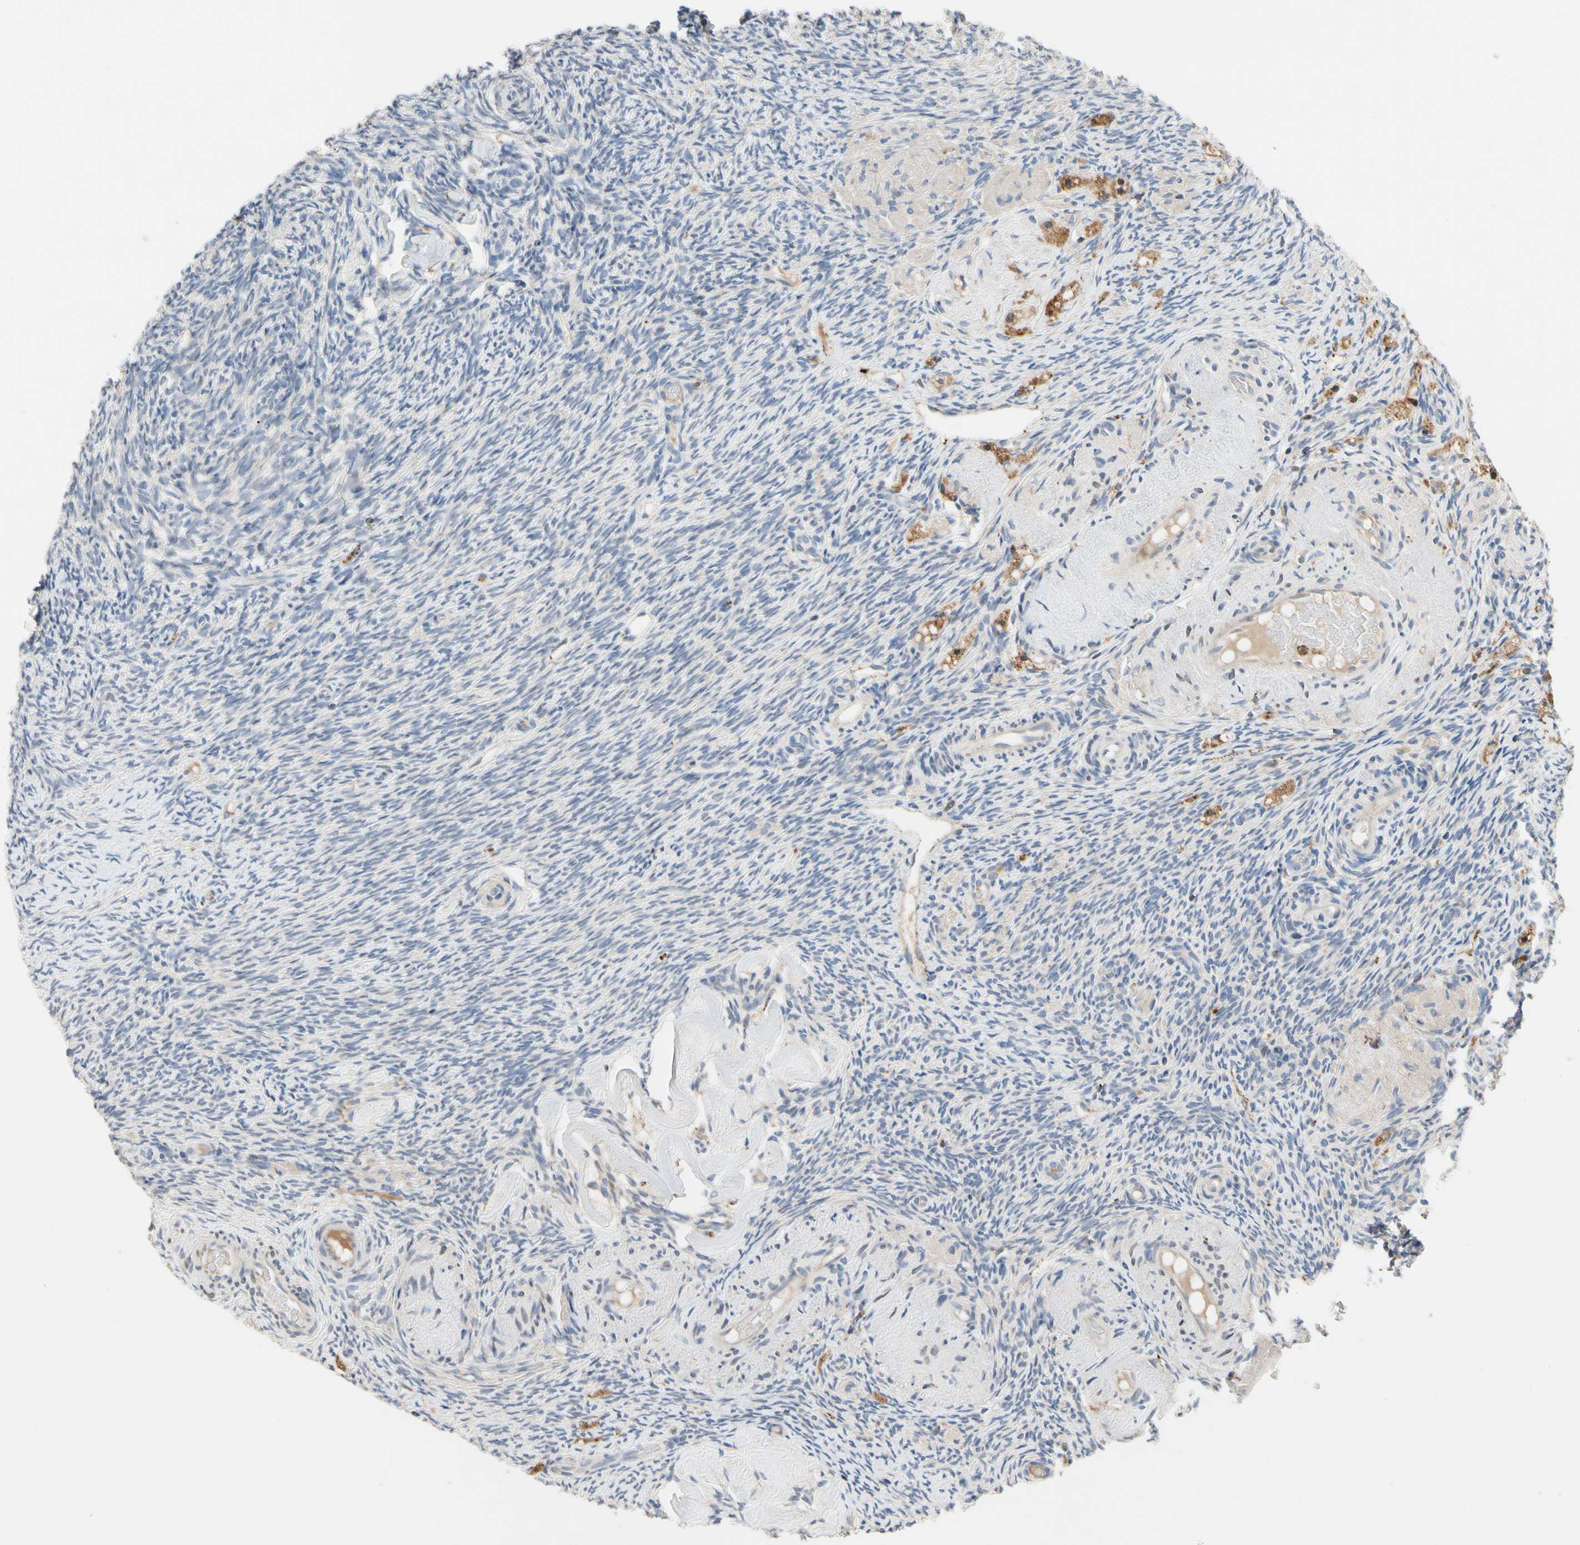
{"staining": {"intensity": "negative", "quantity": "none", "location": "none"}, "tissue": "ovary", "cell_type": "Ovarian stroma cells", "image_type": "normal", "snomed": [{"axis": "morphology", "description": "Normal tissue, NOS"}, {"axis": "topography", "description": "Ovary"}], "caption": "Protein analysis of normal ovary demonstrates no significant positivity in ovarian stroma cells.", "gene": "ADA2", "patient": {"sex": "female", "age": 60}}